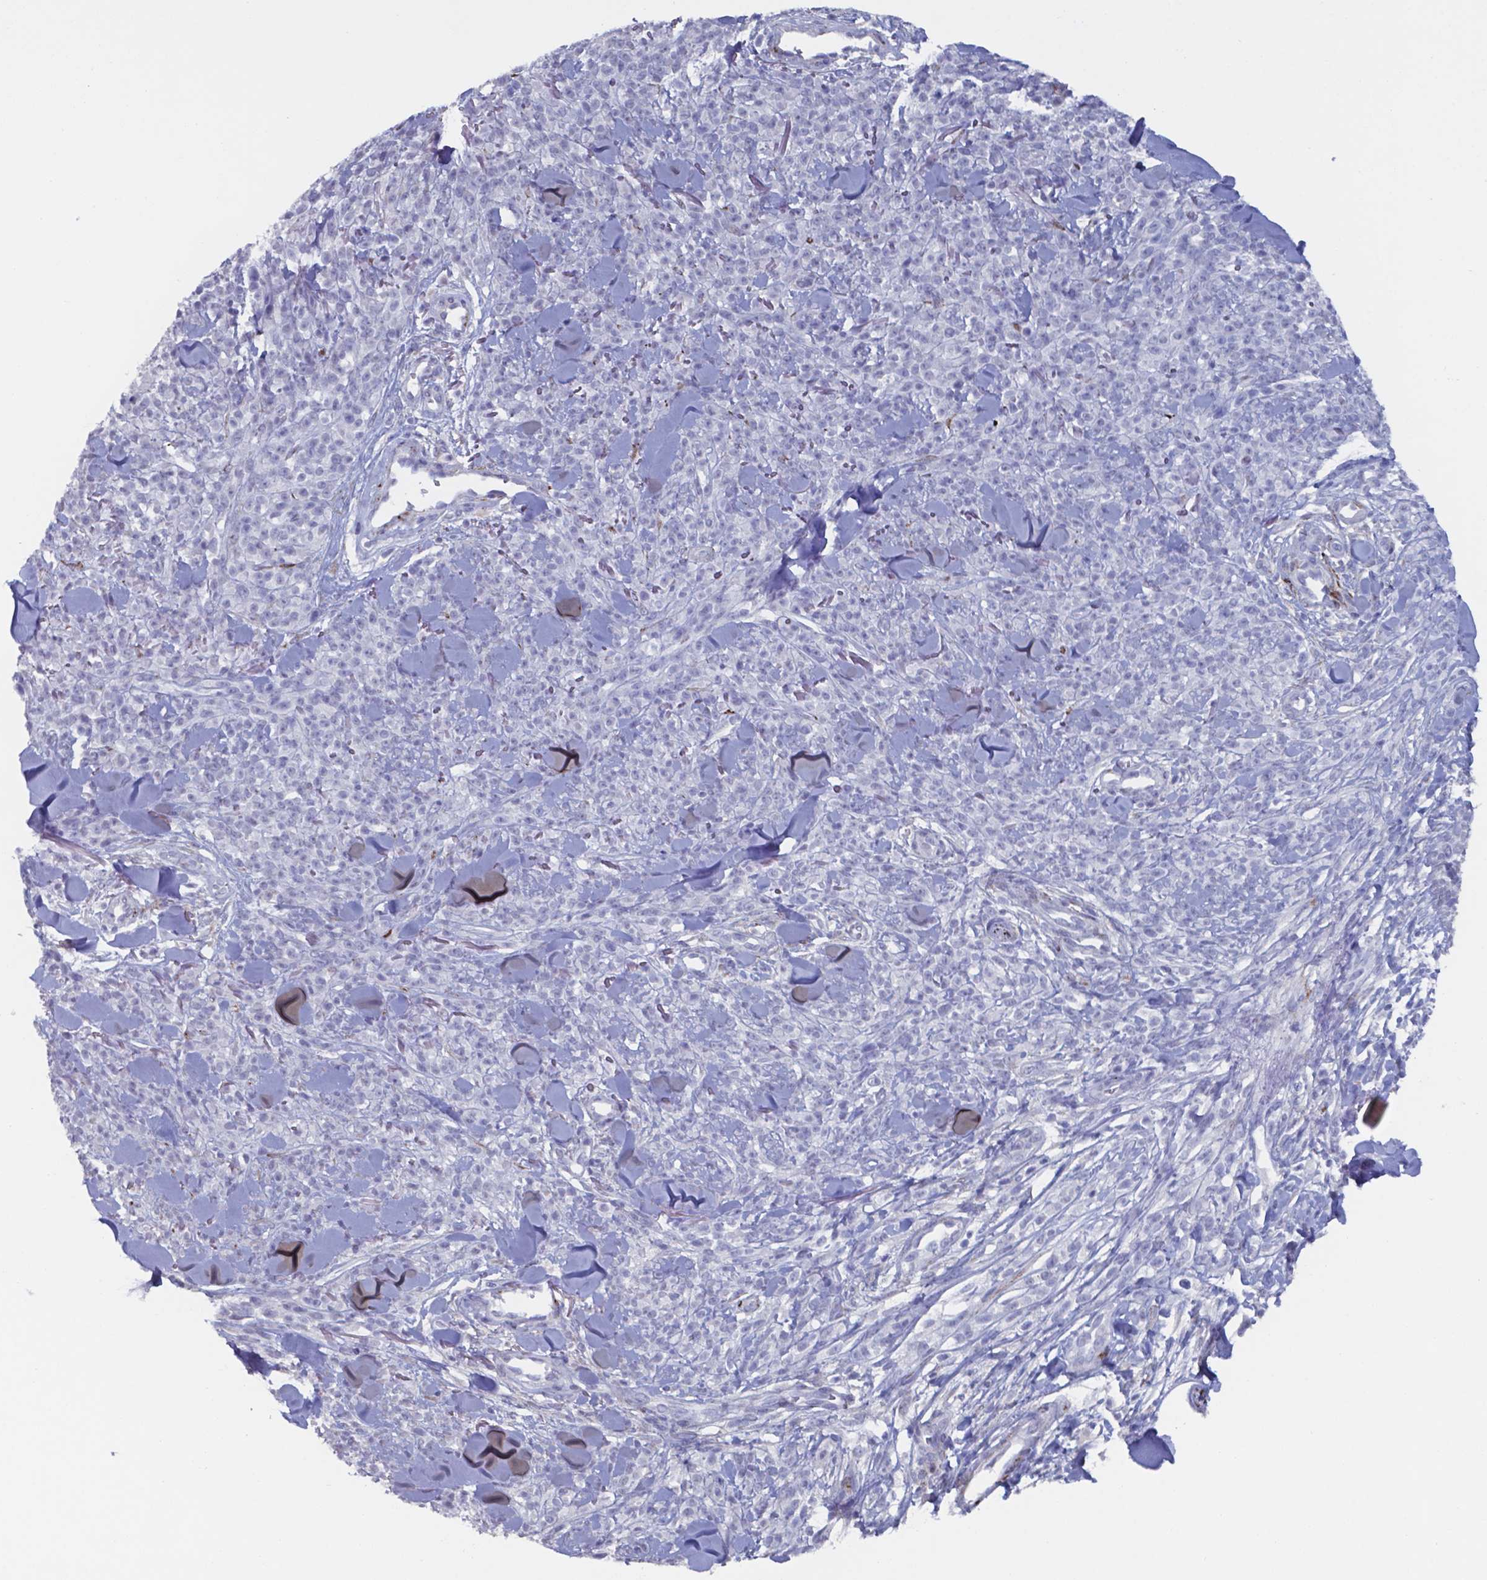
{"staining": {"intensity": "negative", "quantity": "none", "location": "none"}, "tissue": "melanoma", "cell_type": "Tumor cells", "image_type": "cancer", "snomed": [{"axis": "morphology", "description": "Malignant melanoma, NOS"}, {"axis": "topography", "description": "Skin"}, {"axis": "topography", "description": "Skin of trunk"}], "caption": "An immunohistochemistry image of melanoma is shown. There is no staining in tumor cells of melanoma.", "gene": "PLA2R1", "patient": {"sex": "male", "age": 74}}